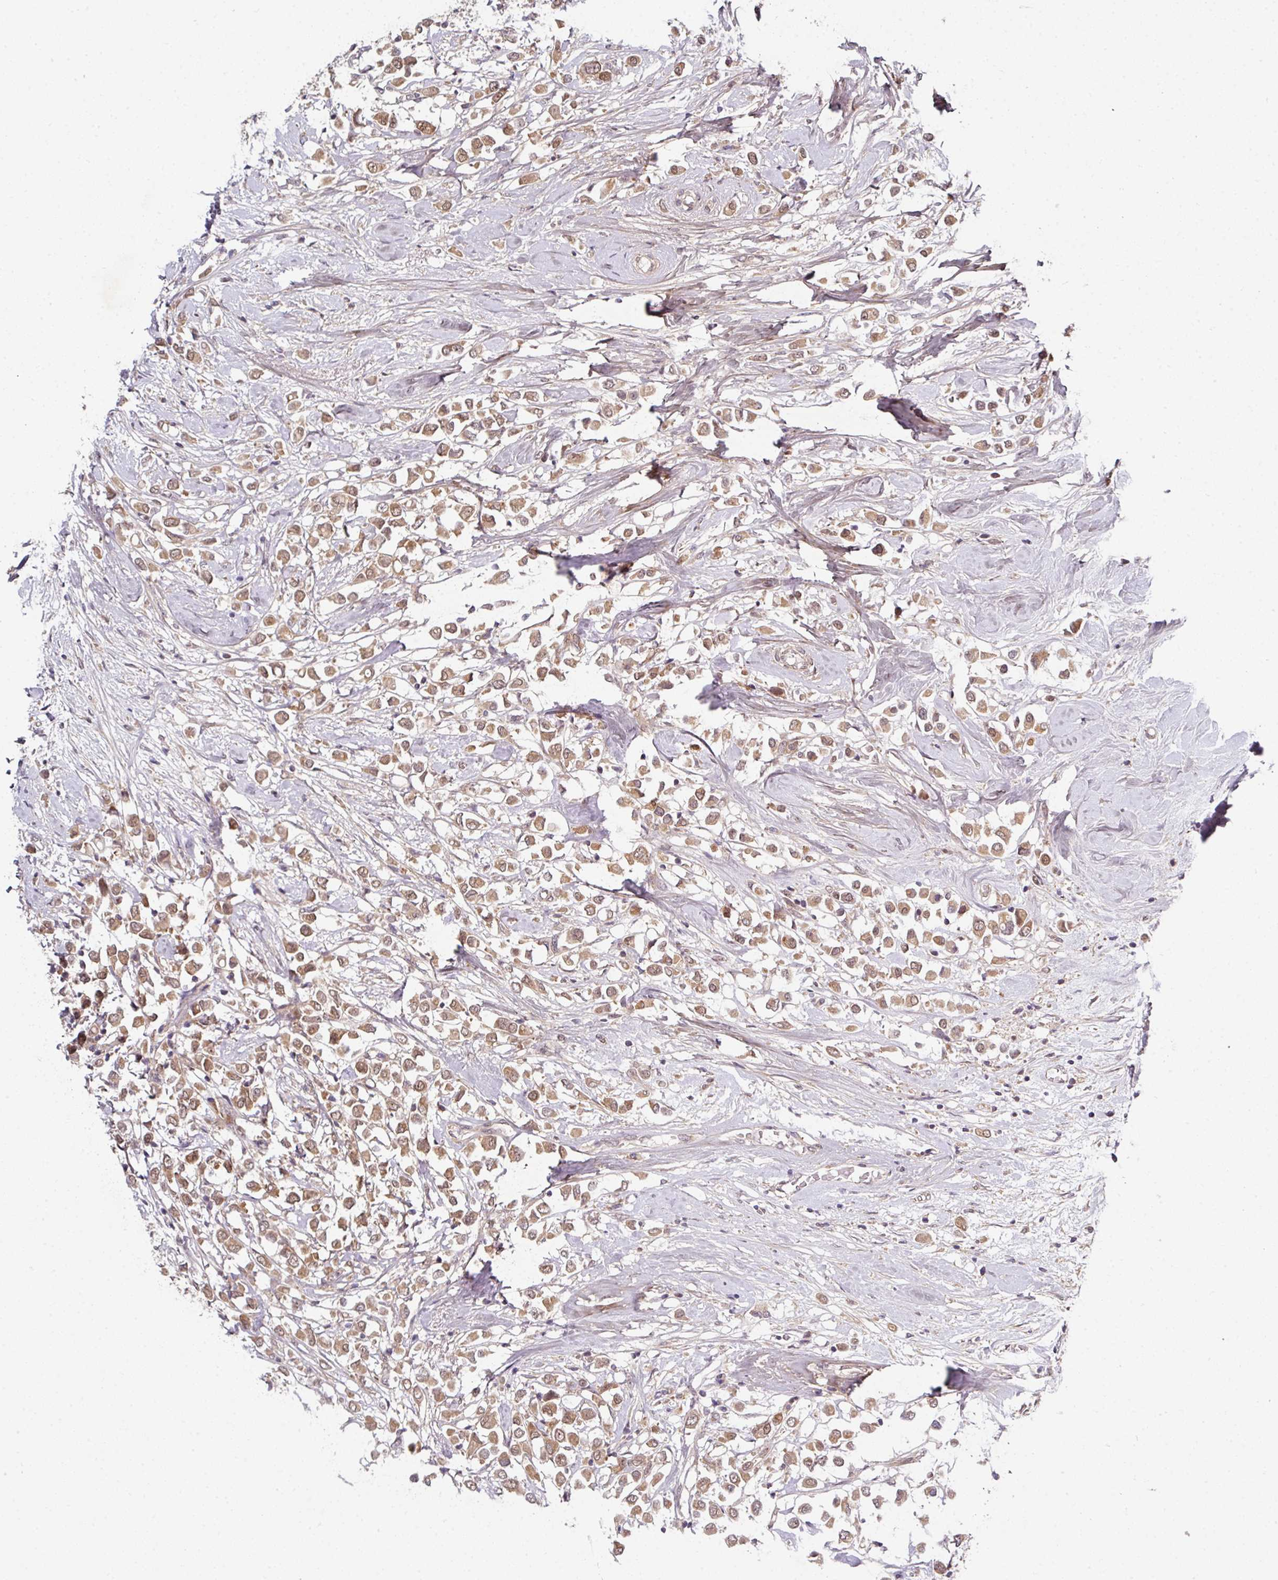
{"staining": {"intensity": "moderate", "quantity": ">75%", "location": "cytoplasmic/membranous,nuclear"}, "tissue": "breast cancer", "cell_type": "Tumor cells", "image_type": "cancer", "snomed": [{"axis": "morphology", "description": "Duct carcinoma"}, {"axis": "topography", "description": "Breast"}], "caption": "Breast cancer stained with immunohistochemistry (IHC) displays moderate cytoplasmic/membranous and nuclear positivity in approximately >75% of tumor cells. The protein of interest is stained brown, and the nuclei are stained in blue (DAB IHC with brightfield microscopy, high magnification).", "gene": "CAMLG", "patient": {"sex": "female", "age": 61}}